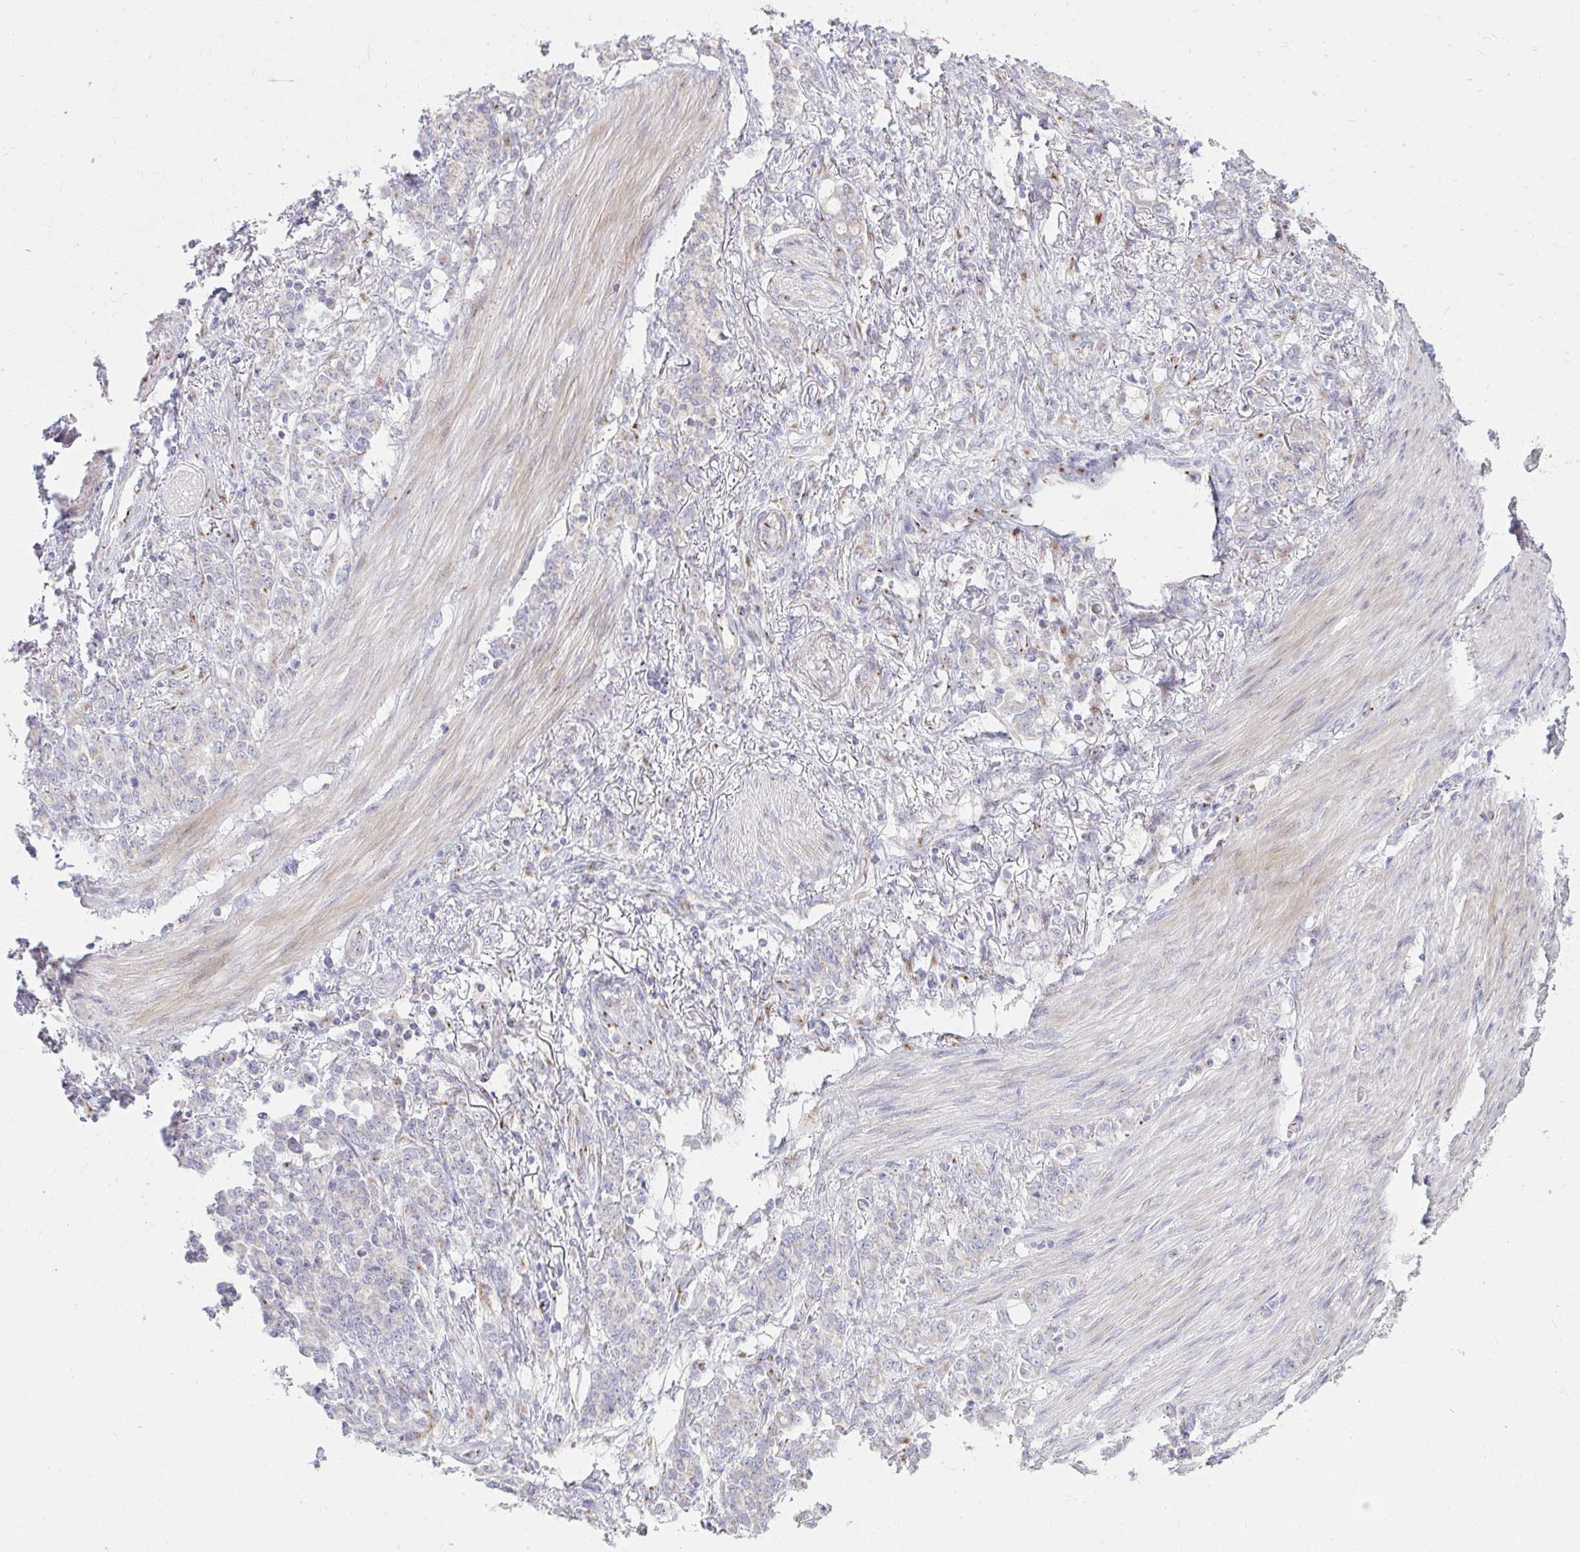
{"staining": {"intensity": "negative", "quantity": "none", "location": "none"}, "tissue": "stomach cancer", "cell_type": "Tumor cells", "image_type": "cancer", "snomed": [{"axis": "morphology", "description": "Adenocarcinoma, NOS"}, {"axis": "topography", "description": "Stomach"}], "caption": "This is an IHC micrograph of adenocarcinoma (stomach). There is no positivity in tumor cells.", "gene": "RAB6B", "patient": {"sex": "female", "age": 79}}